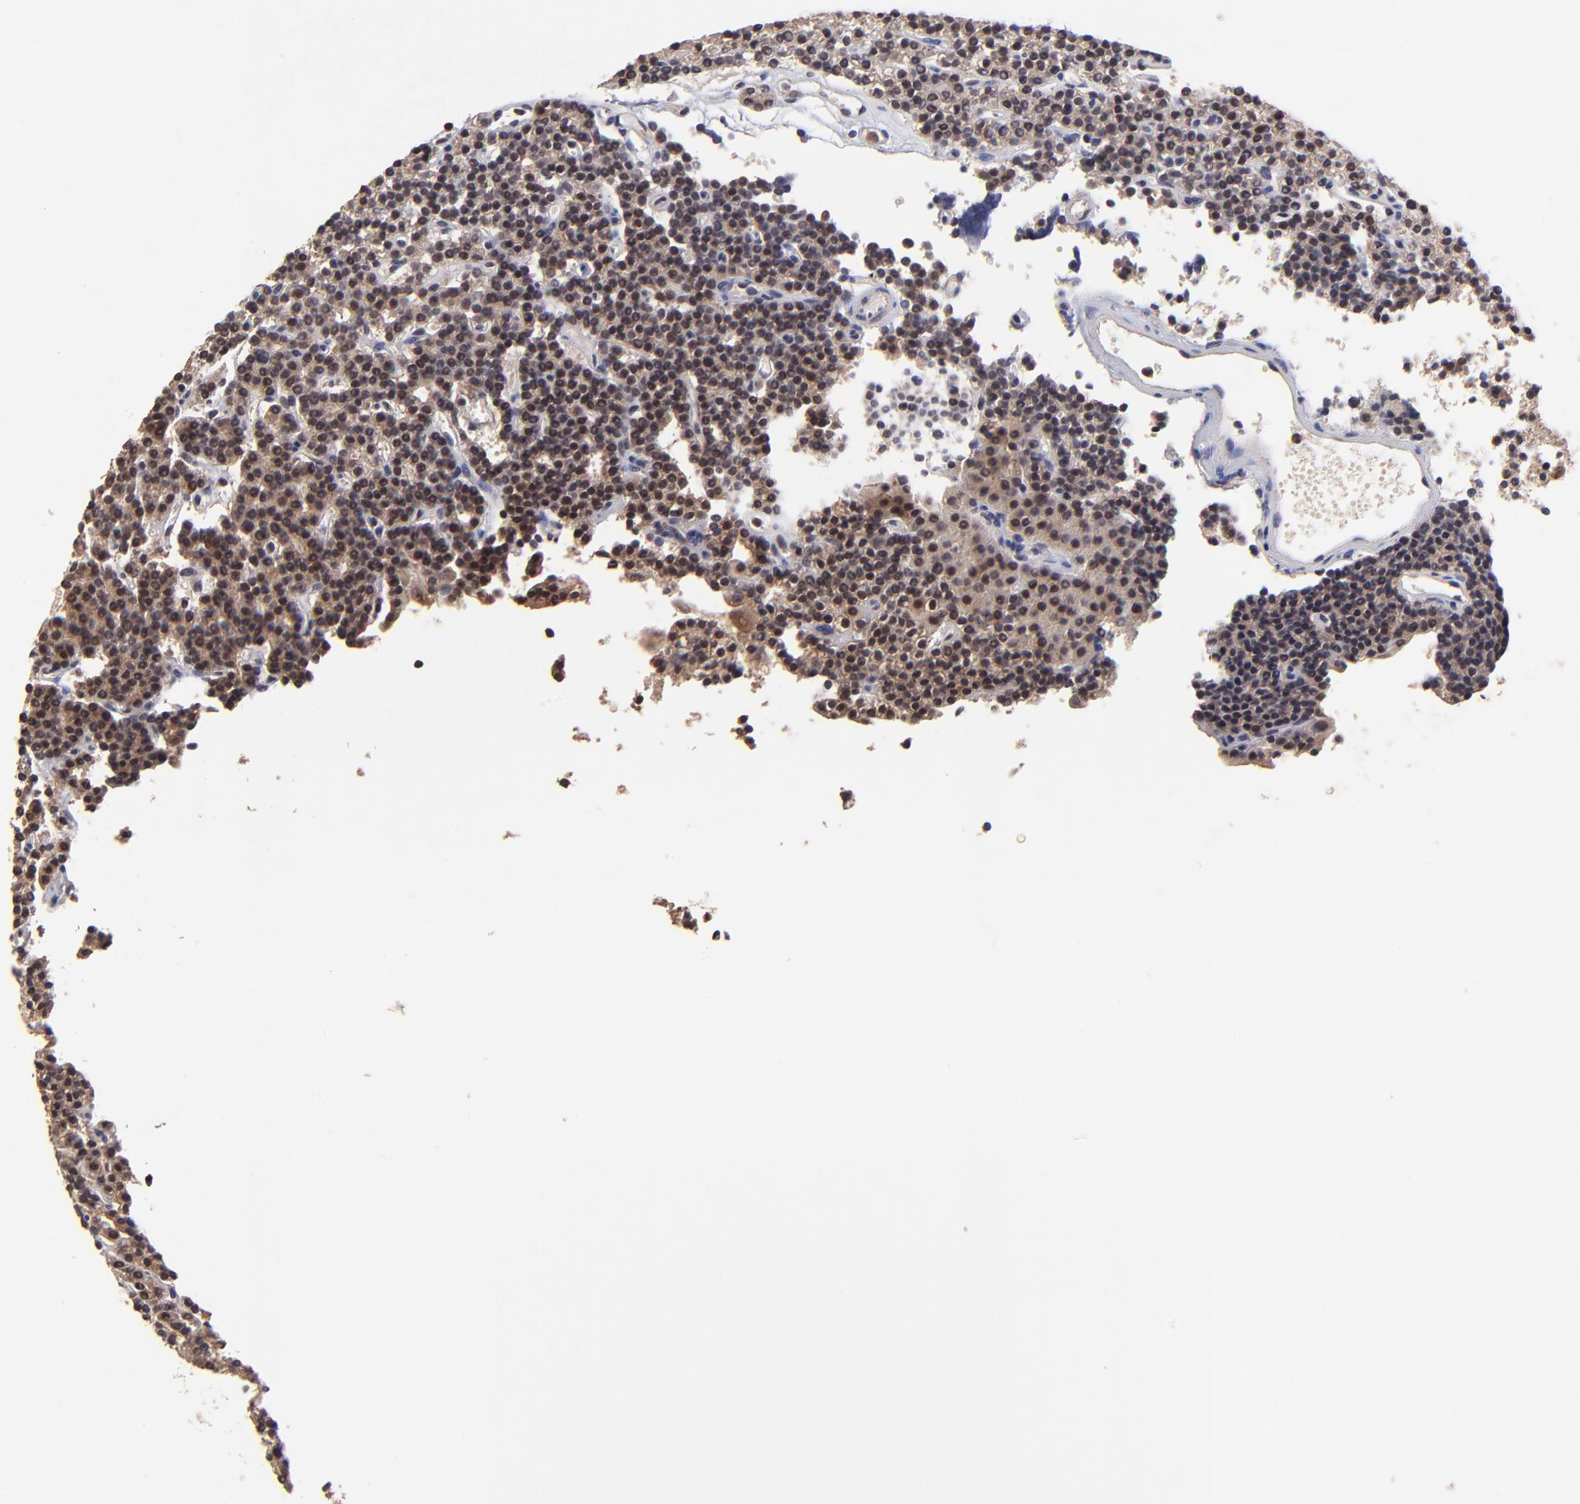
{"staining": {"intensity": "moderate", "quantity": ">75%", "location": "cytoplasmic/membranous,nuclear"}, "tissue": "parathyroid gland", "cell_type": "Glandular cells", "image_type": "normal", "snomed": [{"axis": "morphology", "description": "Normal tissue, NOS"}, {"axis": "topography", "description": "Parathyroid gland"}], "caption": "The image shows immunohistochemical staining of unremarkable parathyroid gland. There is moderate cytoplasmic/membranous,nuclear expression is appreciated in about >75% of glandular cells.", "gene": "BAIAP2L2", "patient": {"sex": "female", "age": 45}}